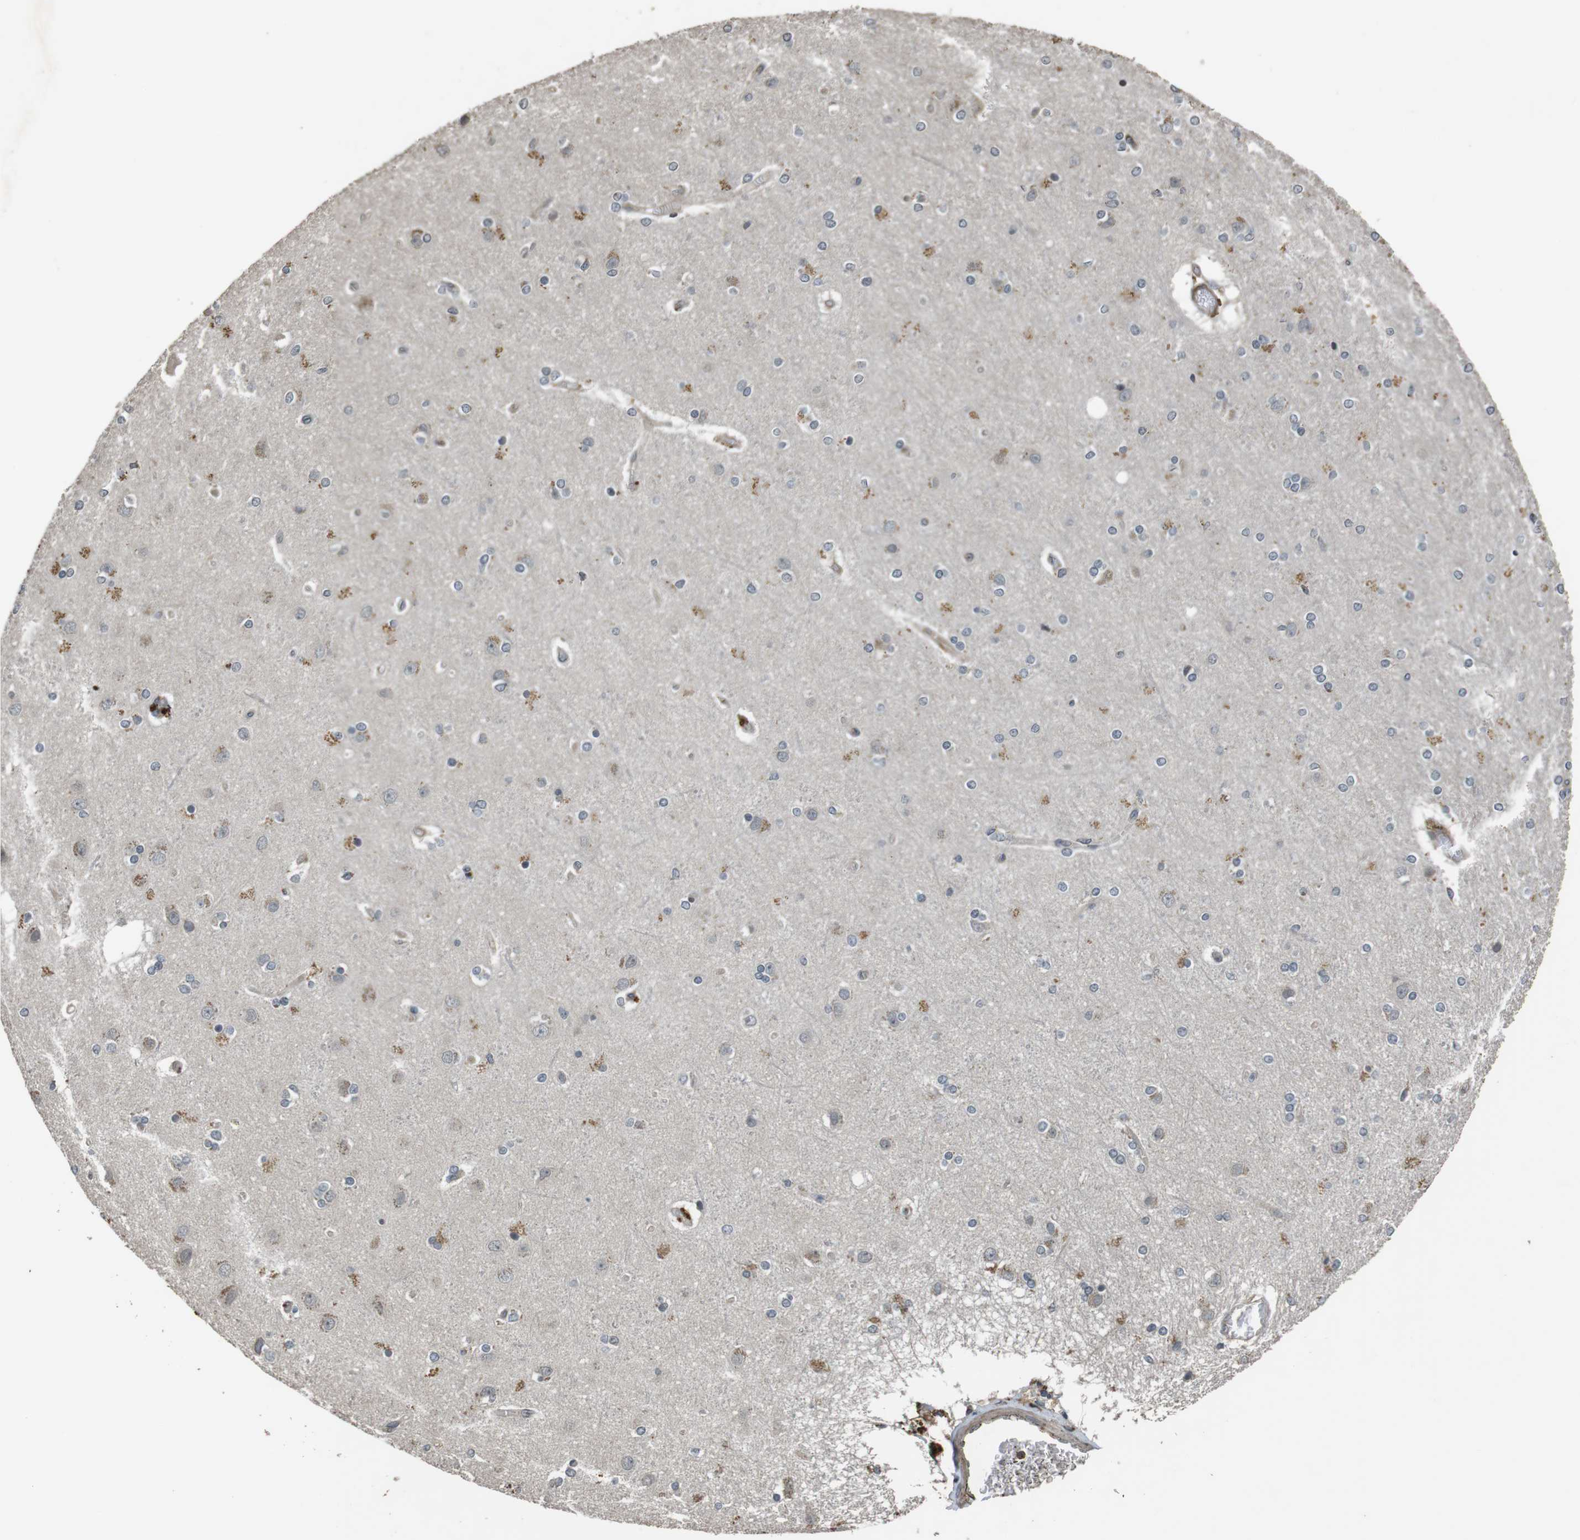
{"staining": {"intensity": "negative", "quantity": "none", "location": "none"}, "tissue": "cerebral cortex", "cell_type": "Endothelial cells", "image_type": "normal", "snomed": [{"axis": "morphology", "description": "Normal tissue, NOS"}, {"axis": "topography", "description": "Cerebral cortex"}], "caption": "Cerebral cortex stained for a protein using immunohistochemistry exhibits no staining endothelial cells.", "gene": "FZD10", "patient": {"sex": "female", "age": 54}}